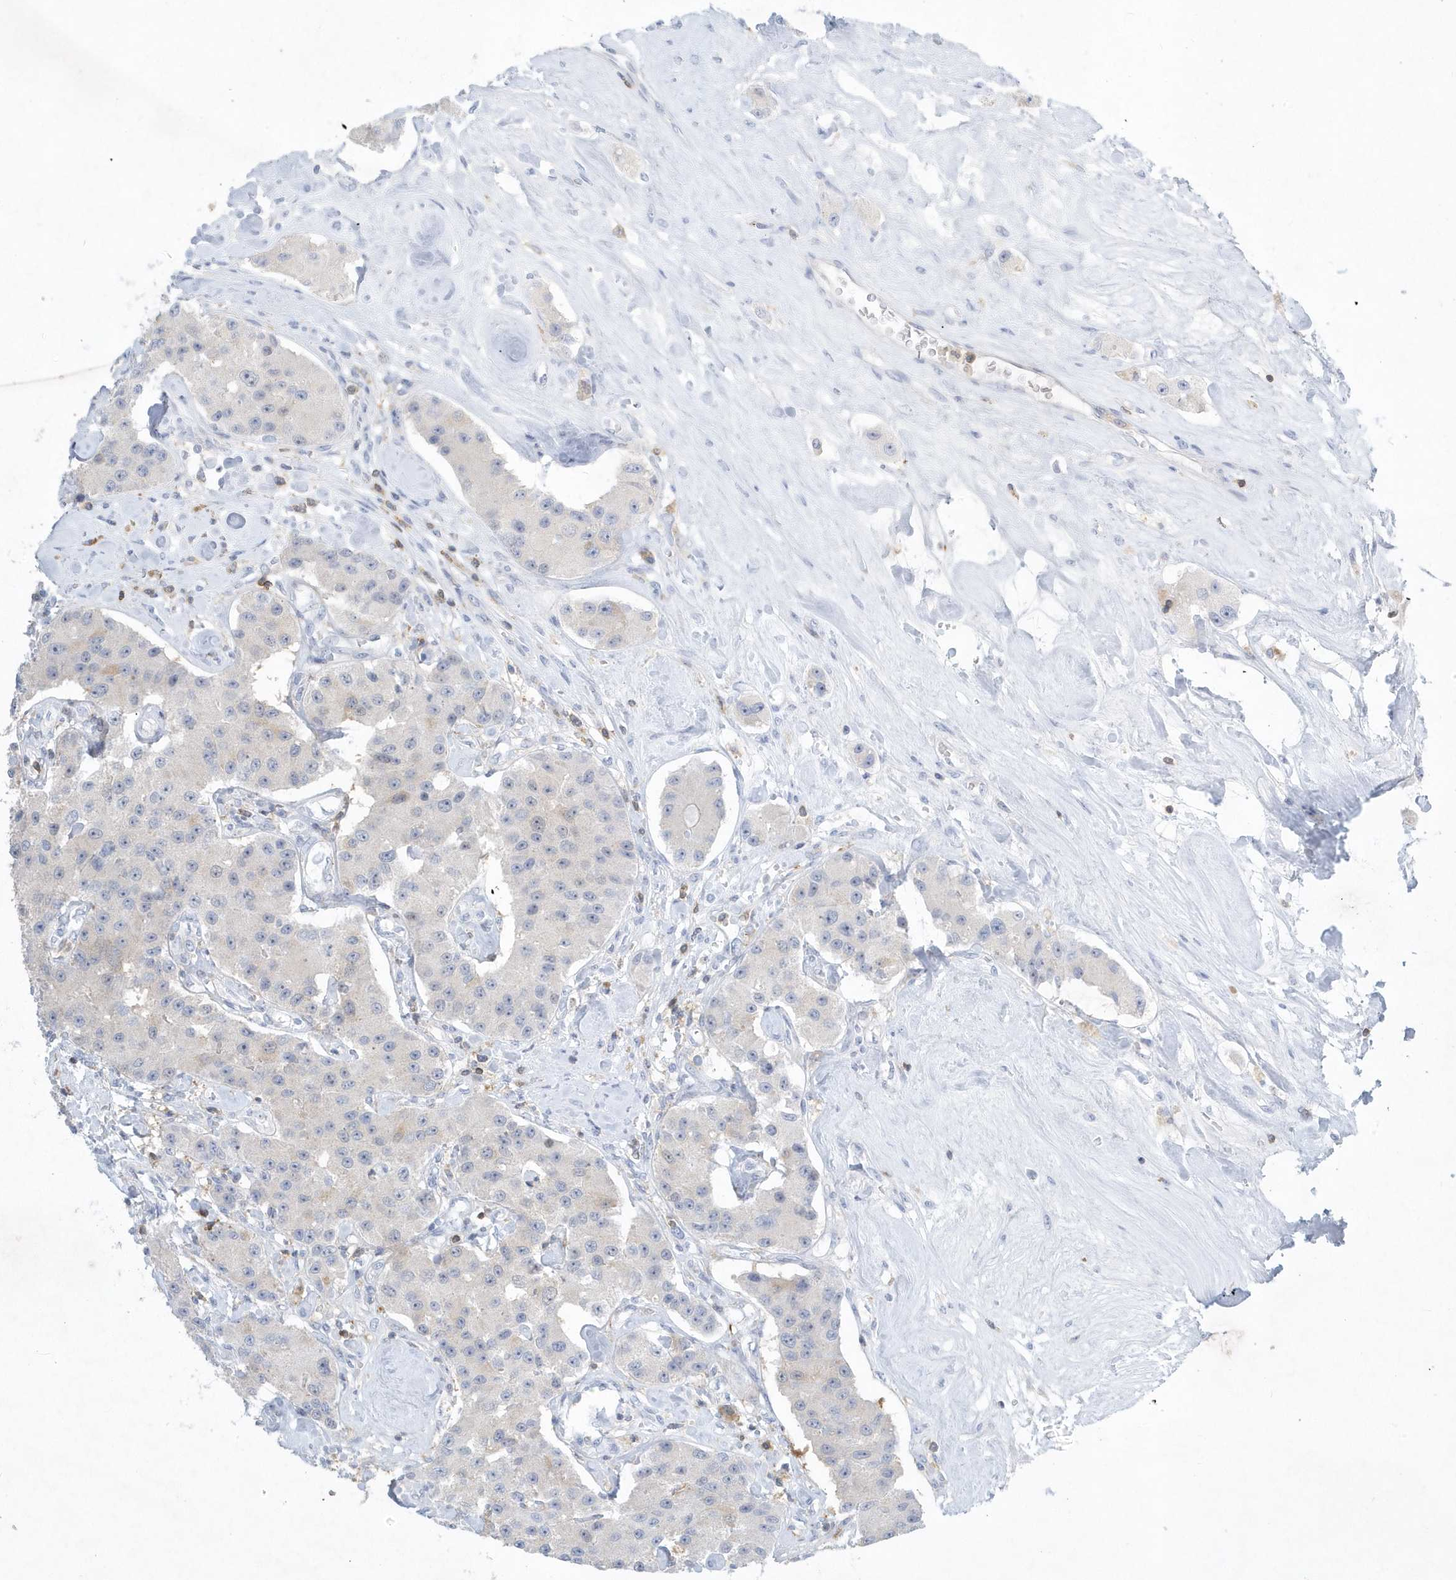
{"staining": {"intensity": "negative", "quantity": "none", "location": "none"}, "tissue": "carcinoid", "cell_type": "Tumor cells", "image_type": "cancer", "snomed": [{"axis": "morphology", "description": "Carcinoid, malignant, NOS"}, {"axis": "topography", "description": "Pancreas"}], "caption": "A high-resolution image shows immunohistochemistry (IHC) staining of carcinoid, which demonstrates no significant staining in tumor cells.", "gene": "PSD4", "patient": {"sex": "male", "age": 41}}